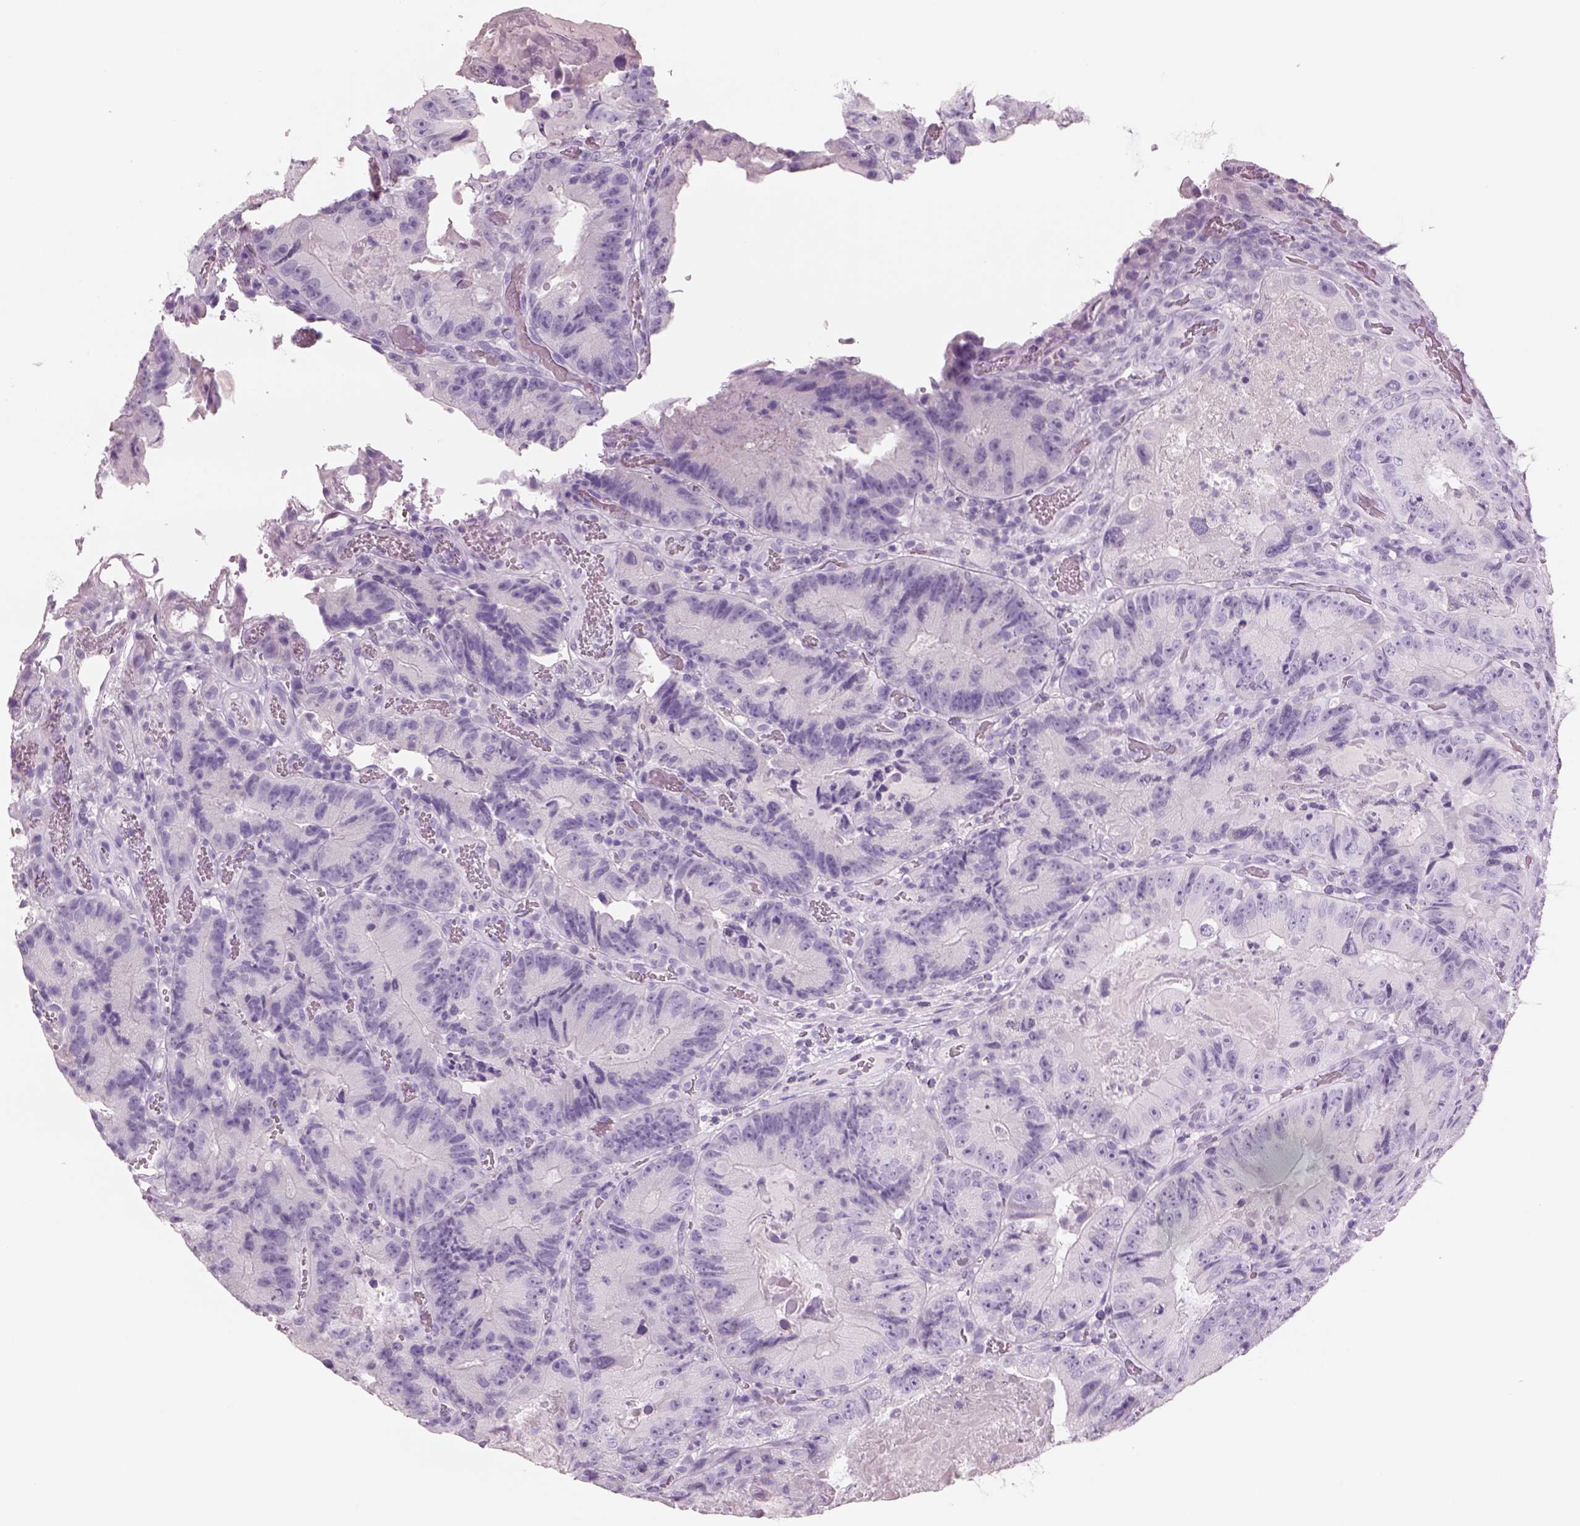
{"staining": {"intensity": "negative", "quantity": "none", "location": "none"}, "tissue": "colorectal cancer", "cell_type": "Tumor cells", "image_type": "cancer", "snomed": [{"axis": "morphology", "description": "Adenocarcinoma, NOS"}, {"axis": "topography", "description": "Colon"}], "caption": "This is a image of immunohistochemistry staining of colorectal cancer, which shows no positivity in tumor cells.", "gene": "RHO", "patient": {"sex": "female", "age": 86}}